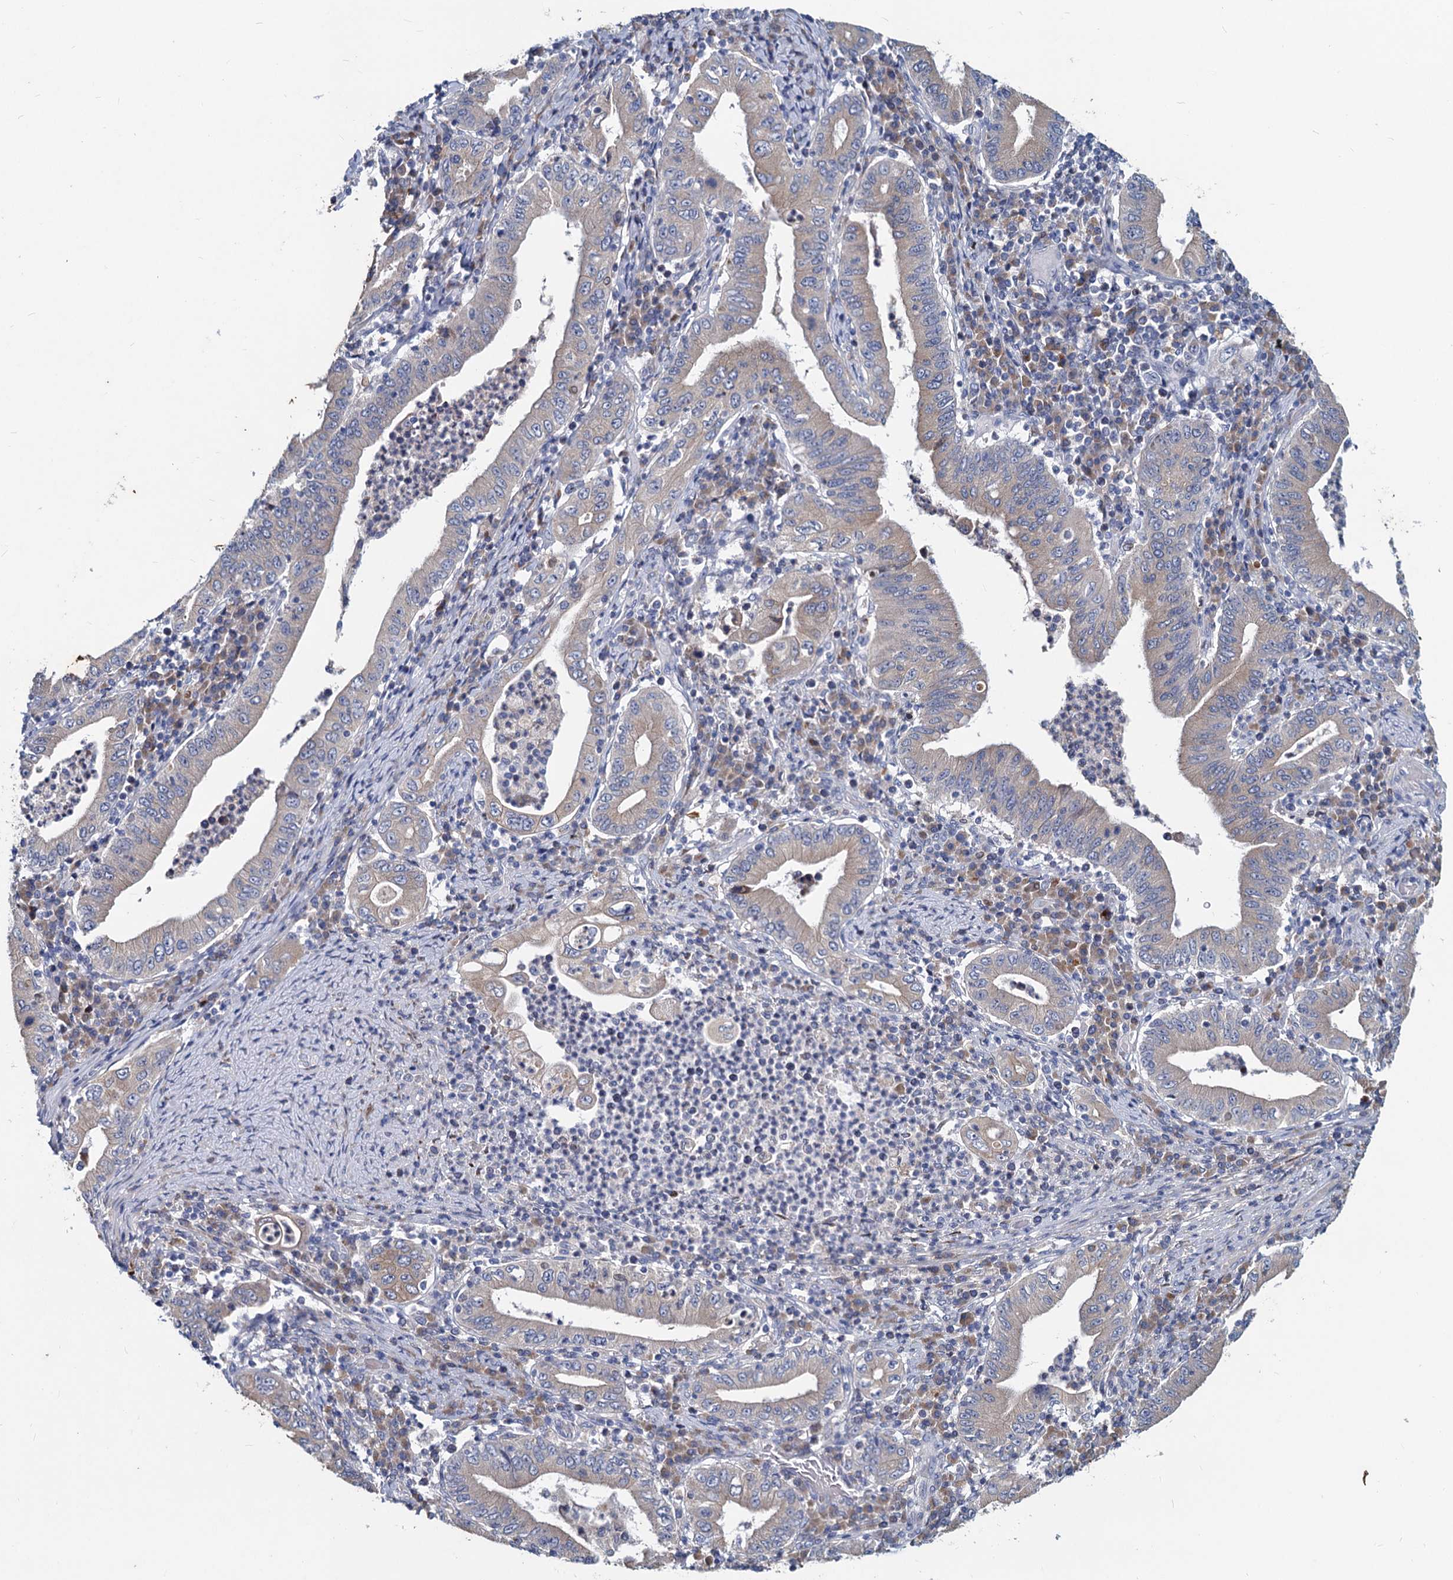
{"staining": {"intensity": "weak", "quantity": "25%-75%", "location": "cytoplasmic/membranous"}, "tissue": "stomach cancer", "cell_type": "Tumor cells", "image_type": "cancer", "snomed": [{"axis": "morphology", "description": "Normal tissue, NOS"}, {"axis": "morphology", "description": "Adenocarcinoma, NOS"}, {"axis": "topography", "description": "Esophagus"}, {"axis": "topography", "description": "Stomach, upper"}, {"axis": "topography", "description": "Peripheral nerve tissue"}], "caption": "Brown immunohistochemical staining in human stomach cancer (adenocarcinoma) exhibits weak cytoplasmic/membranous expression in about 25%-75% of tumor cells.", "gene": "TMX2", "patient": {"sex": "male", "age": 62}}